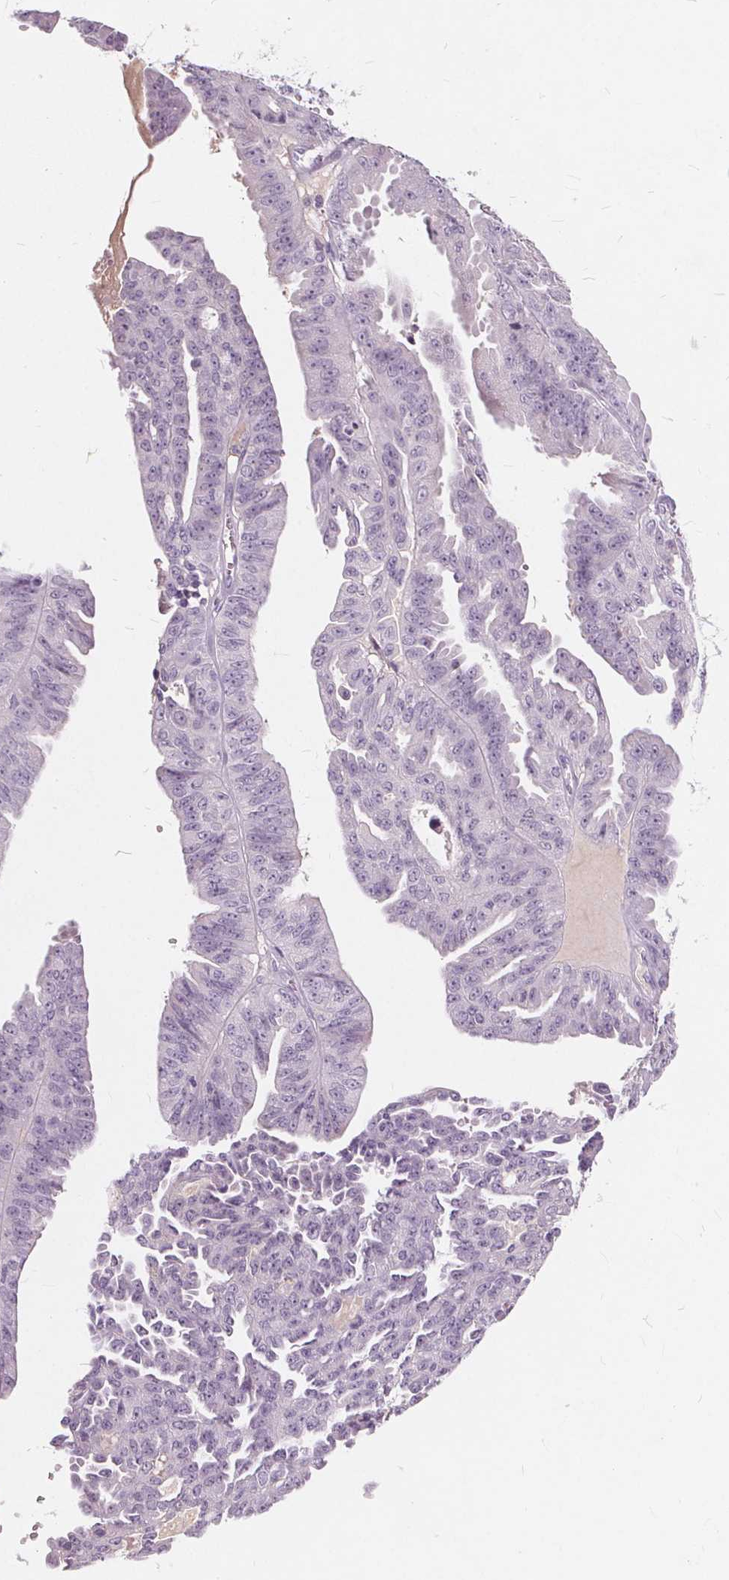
{"staining": {"intensity": "negative", "quantity": "none", "location": "none"}, "tissue": "ovarian cancer", "cell_type": "Tumor cells", "image_type": "cancer", "snomed": [{"axis": "morphology", "description": "Cystadenocarcinoma, serous, NOS"}, {"axis": "topography", "description": "Ovary"}], "caption": "An image of ovarian cancer (serous cystadenocarcinoma) stained for a protein demonstrates no brown staining in tumor cells.", "gene": "PLA2G2E", "patient": {"sex": "female", "age": 71}}